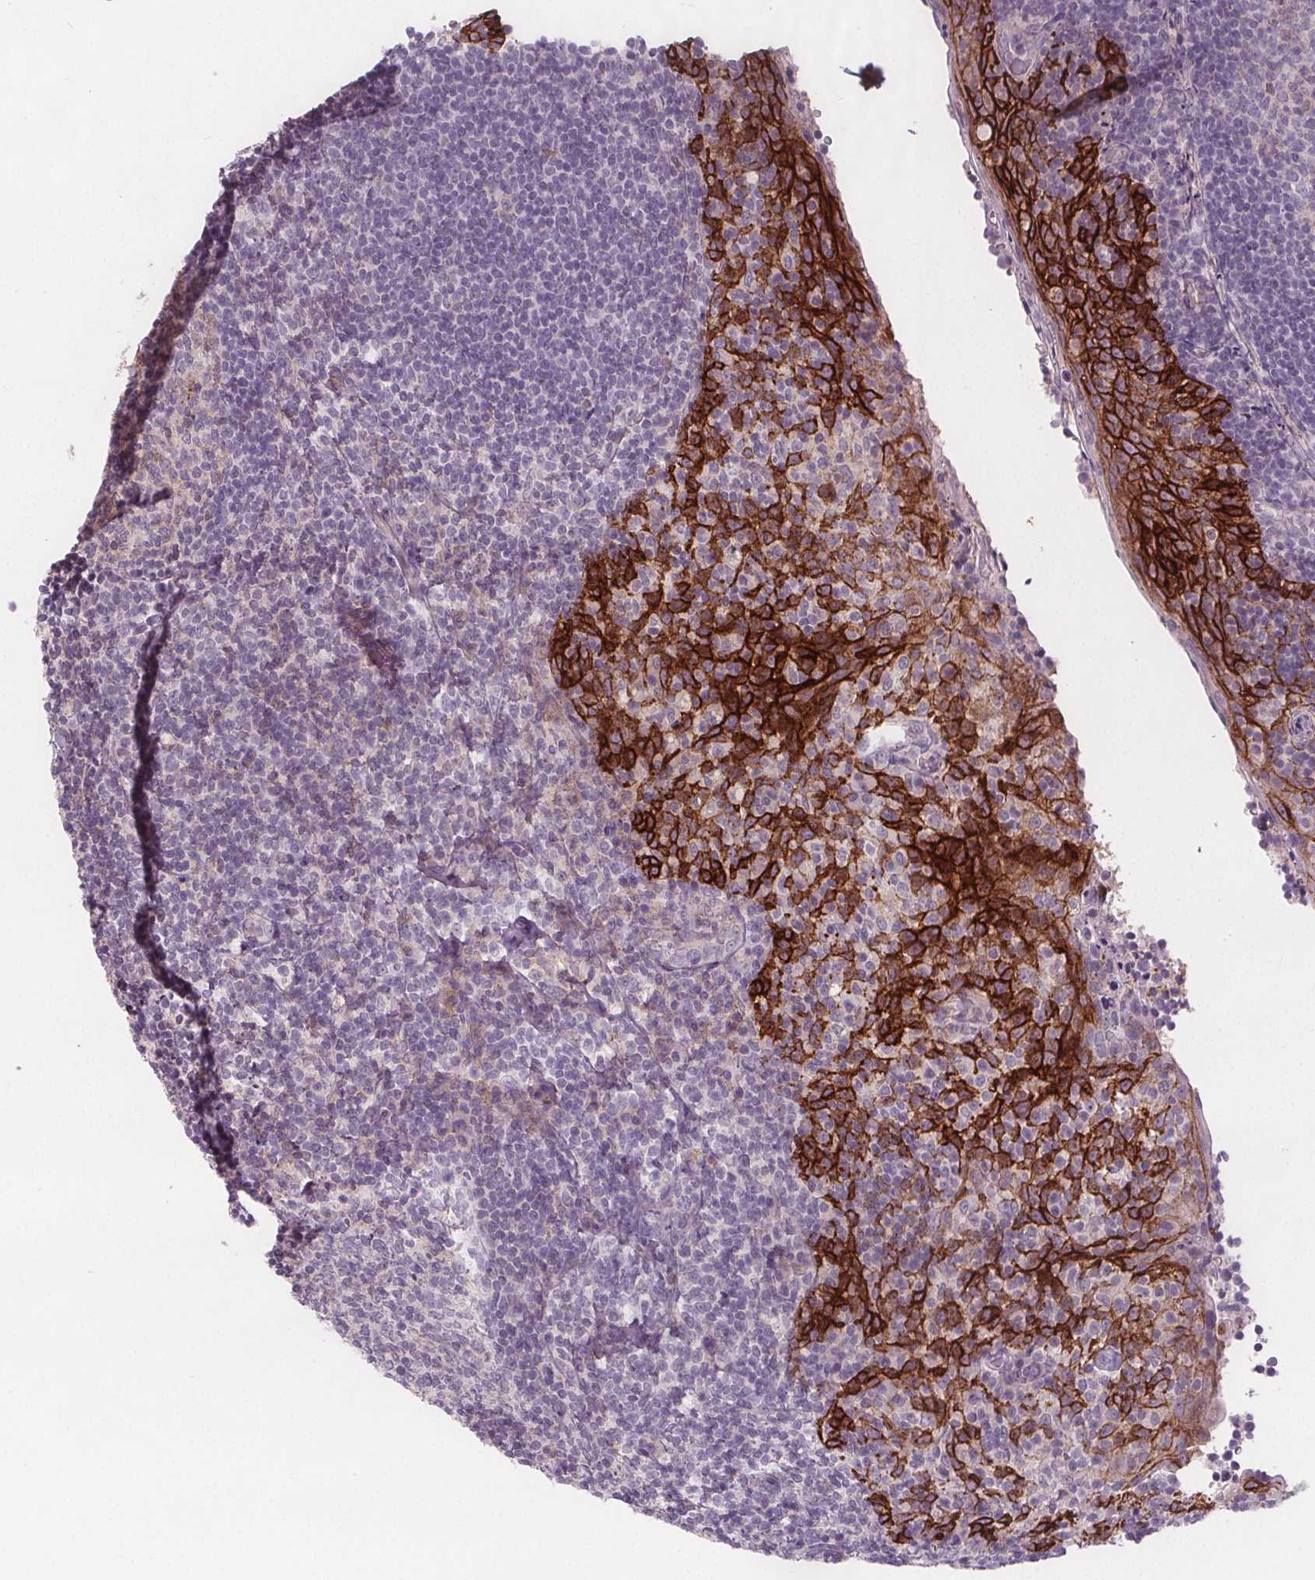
{"staining": {"intensity": "negative", "quantity": "none", "location": "none"}, "tissue": "tonsil", "cell_type": "Germinal center cells", "image_type": "normal", "snomed": [{"axis": "morphology", "description": "Normal tissue, NOS"}, {"axis": "topography", "description": "Tonsil"}], "caption": "Immunohistochemical staining of normal human tonsil displays no significant staining in germinal center cells. The staining was performed using DAB to visualize the protein expression in brown, while the nuclei were stained in blue with hematoxylin (Magnification: 20x).", "gene": "ATP1A1", "patient": {"sex": "female", "age": 10}}